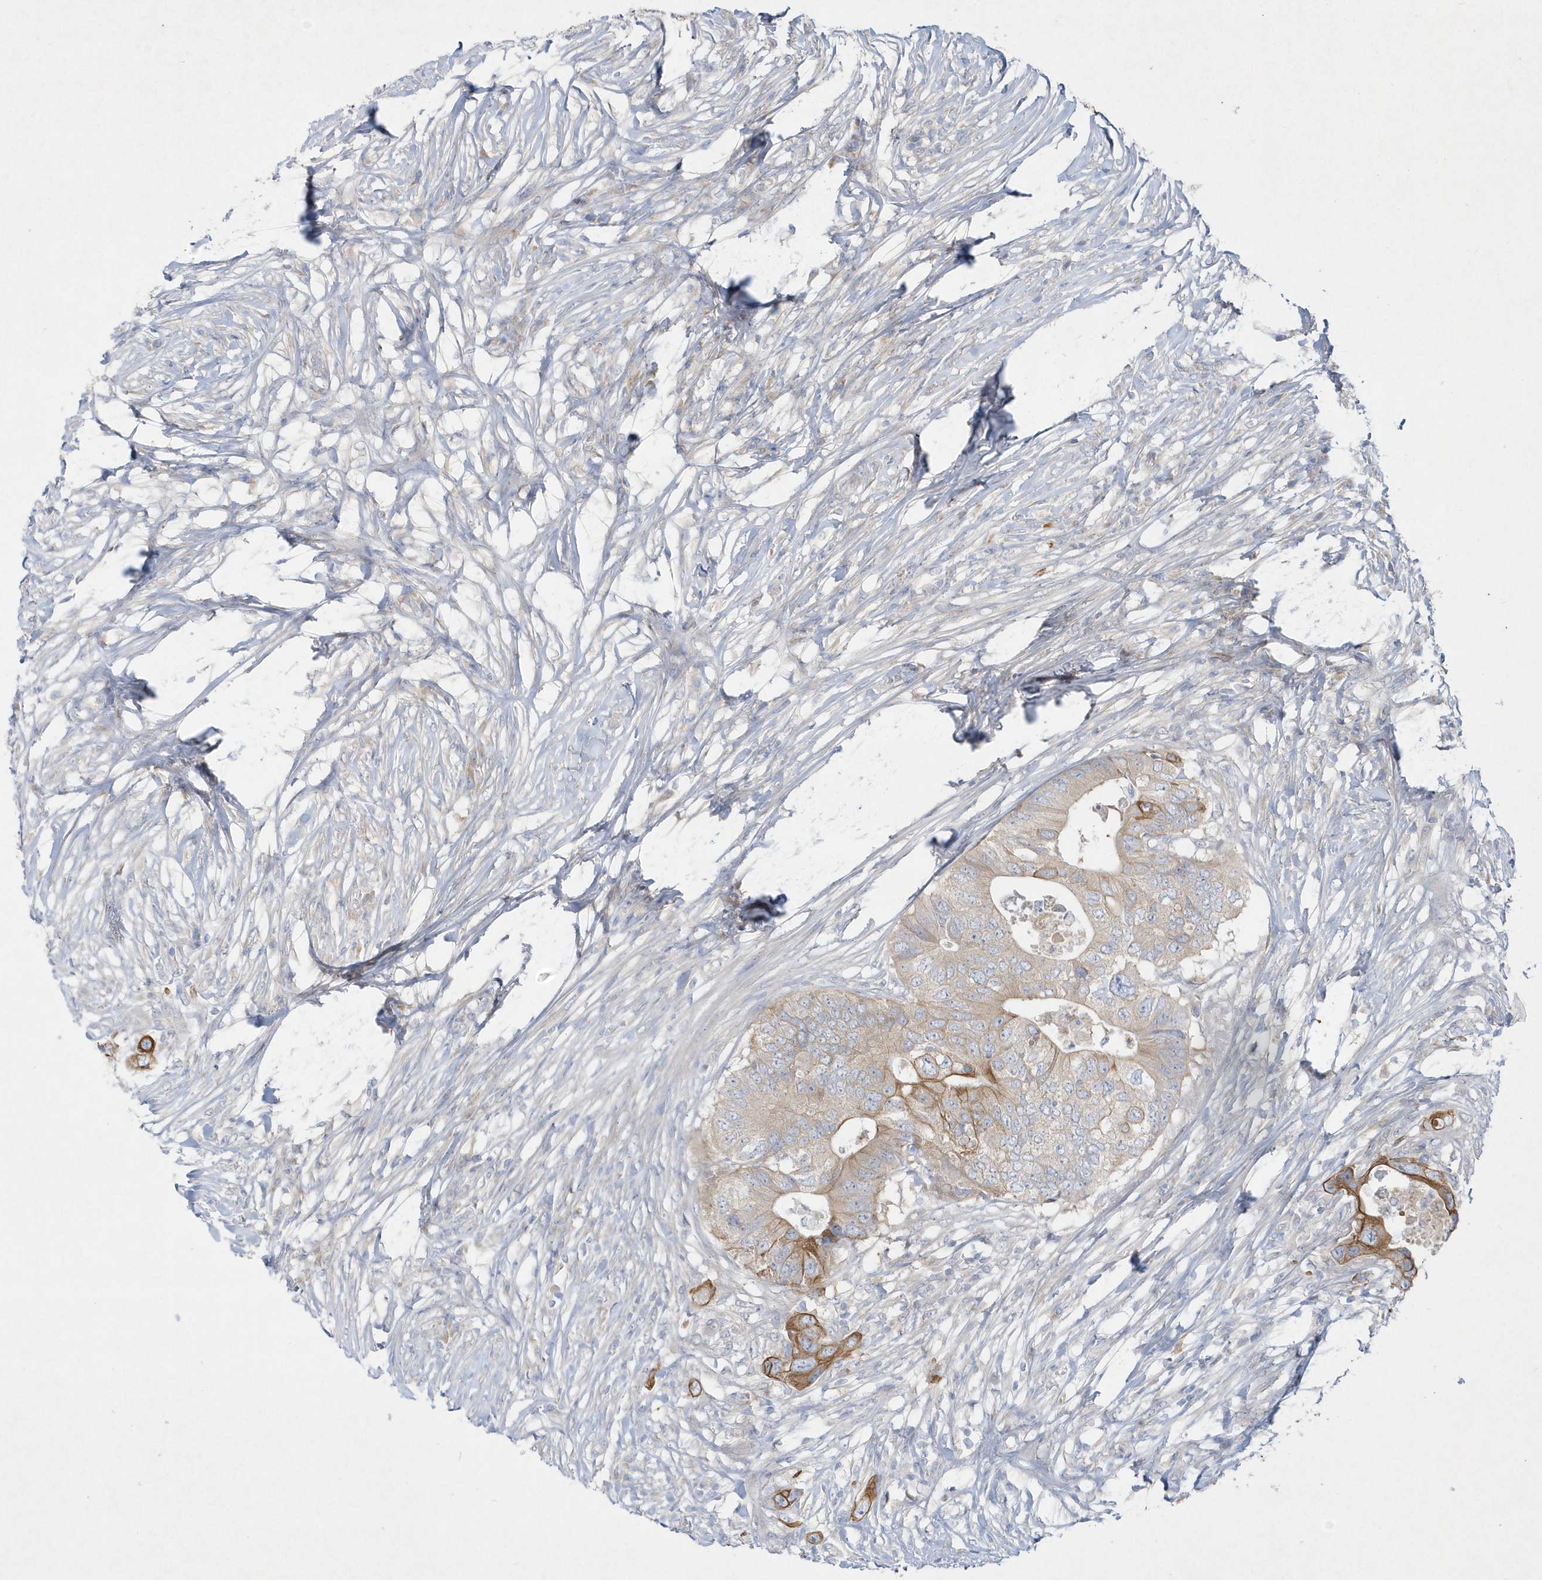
{"staining": {"intensity": "moderate", "quantity": "25%-75%", "location": "cytoplasmic/membranous"}, "tissue": "colorectal cancer", "cell_type": "Tumor cells", "image_type": "cancer", "snomed": [{"axis": "morphology", "description": "Adenocarcinoma, NOS"}, {"axis": "topography", "description": "Colon"}], "caption": "About 25%-75% of tumor cells in human adenocarcinoma (colorectal) show moderate cytoplasmic/membranous protein positivity as visualized by brown immunohistochemical staining.", "gene": "LARS1", "patient": {"sex": "male", "age": 71}}